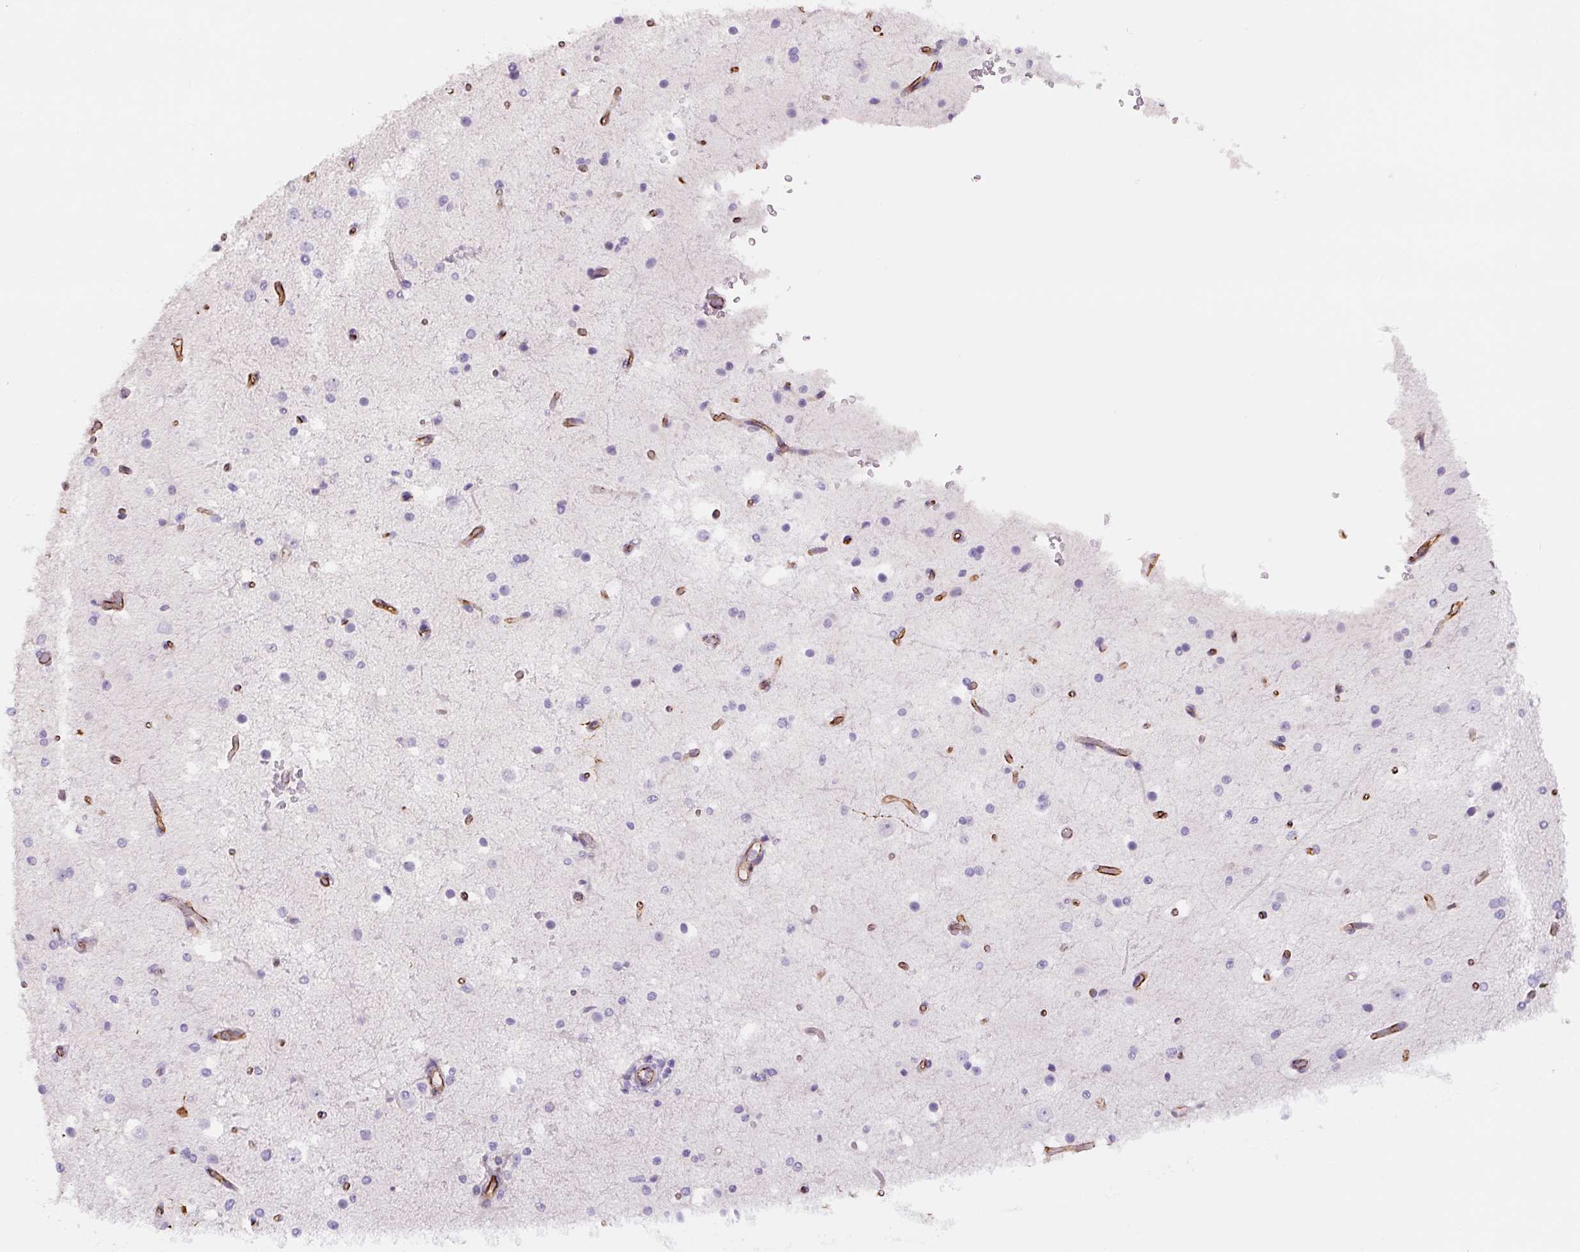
{"staining": {"intensity": "strong", "quantity": ">75%", "location": "cytoplasmic/membranous"}, "tissue": "cerebral cortex", "cell_type": "Endothelial cells", "image_type": "normal", "snomed": [{"axis": "morphology", "description": "Normal tissue, NOS"}, {"axis": "morphology", "description": "Inflammation, NOS"}, {"axis": "topography", "description": "Cerebral cortex"}], "caption": "Protein positivity by IHC displays strong cytoplasmic/membranous positivity in about >75% of endothelial cells in unremarkable cerebral cortex. Nuclei are stained in blue.", "gene": "NES", "patient": {"sex": "male", "age": 6}}